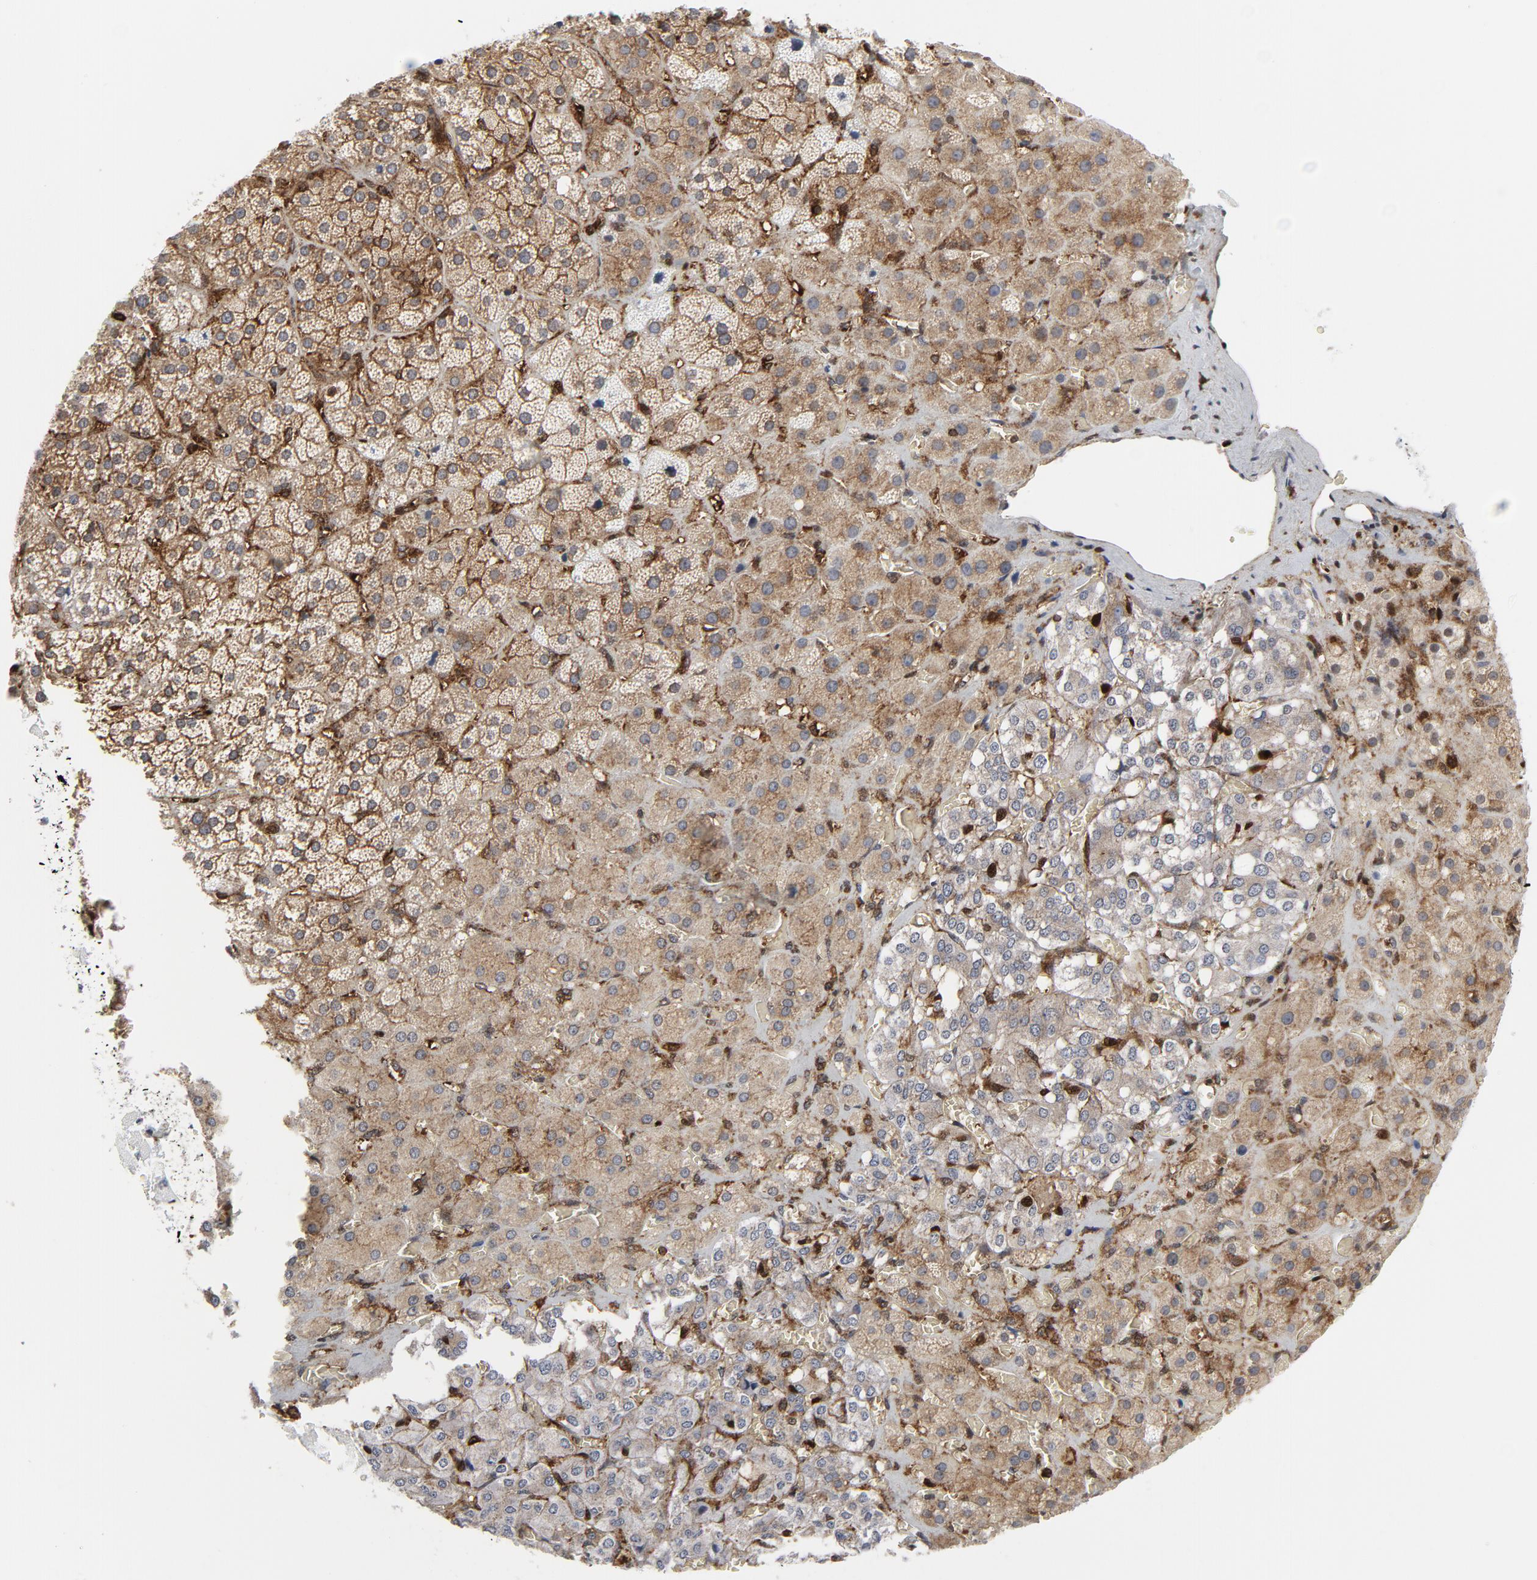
{"staining": {"intensity": "strong", "quantity": ">75%", "location": "cytoplasmic/membranous"}, "tissue": "adrenal gland", "cell_type": "Glandular cells", "image_type": "normal", "snomed": [{"axis": "morphology", "description": "Normal tissue, NOS"}, {"axis": "topography", "description": "Adrenal gland"}], "caption": "The immunohistochemical stain shows strong cytoplasmic/membranous staining in glandular cells of benign adrenal gland. Nuclei are stained in blue.", "gene": "YES1", "patient": {"sex": "female", "age": 71}}